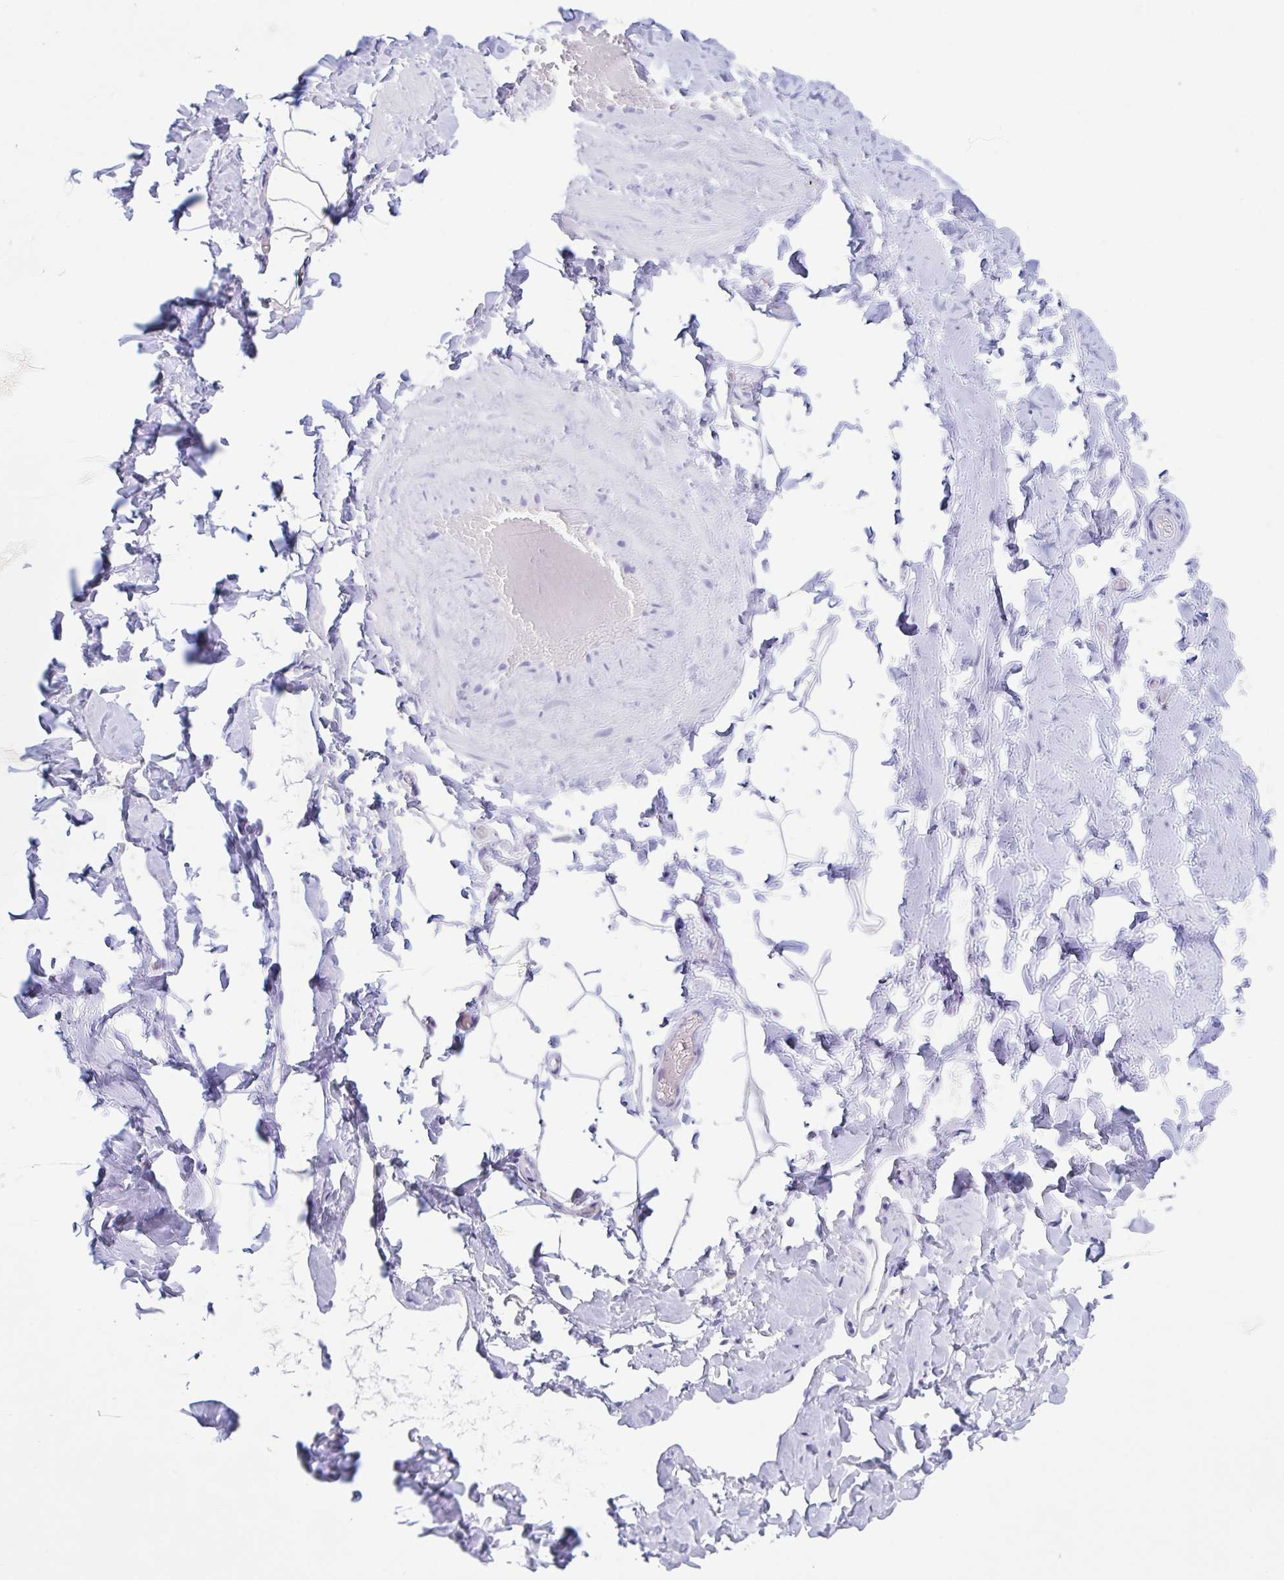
{"staining": {"intensity": "negative", "quantity": "none", "location": "none"}, "tissue": "adipose tissue", "cell_type": "Adipocytes", "image_type": "normal", "snomed": [{"axis": "morphology", "description": "Normal tissue, NOS"}, {"axis": "topography", "description": "Soft tissue"}, {"axis": "topography", "description": "Adipose tissue"}, {"axis": "topography", "description": "Vascular tissue"}, {"axis": "topography", "description": "Peripheral nerve tissue"}], "caption": "This is a micrograph of immunohistochemistry (IHC) staining of unremarkable adipose tissue, which shows no positivity in adipocytes.", "gene": "ZNF850", "patient": {"sex": "male", "age": 29}}